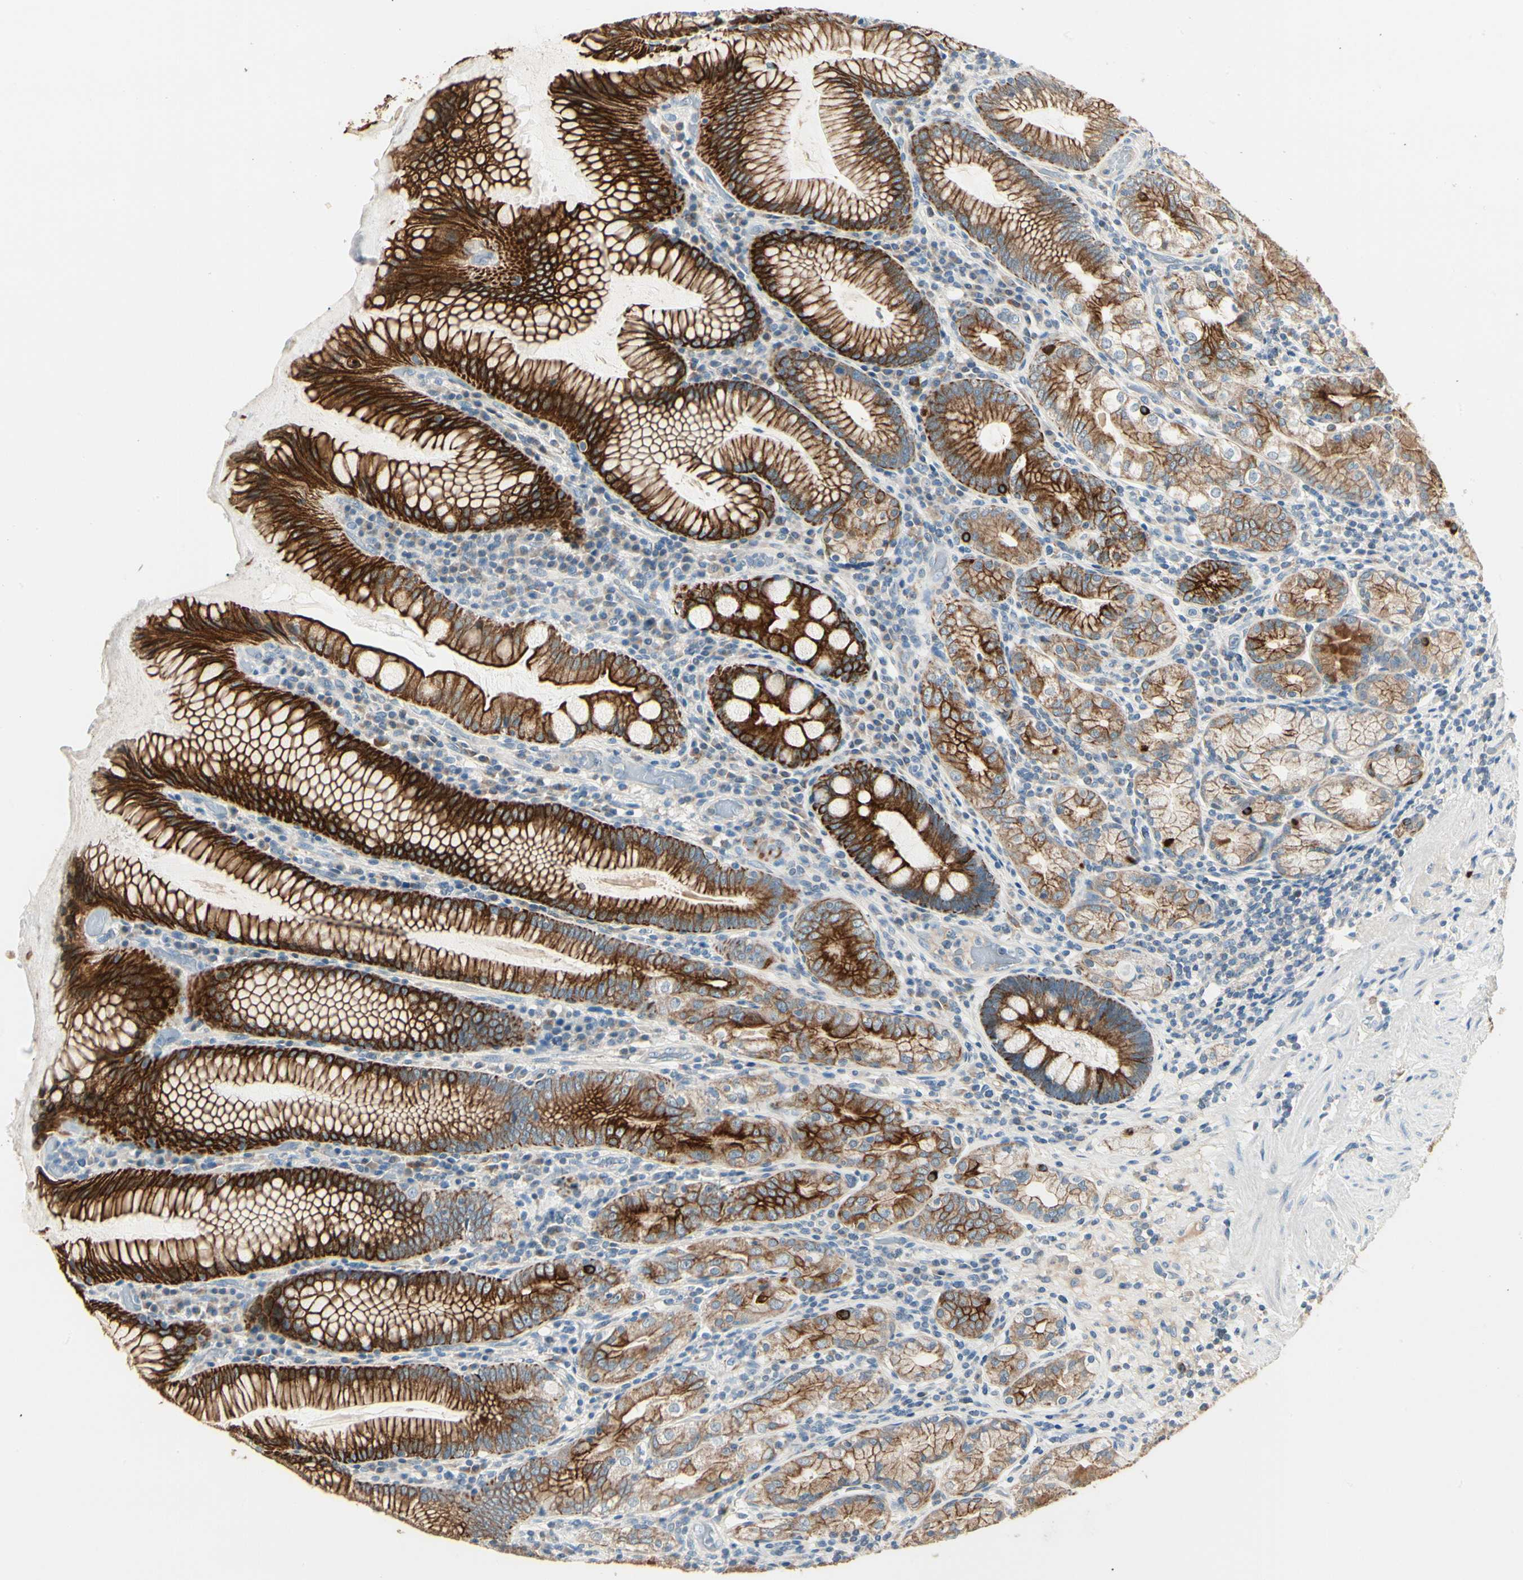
{"staining": {"intensity": "strong", "quantity": ">75%", "location": "cytoplasmic/membranous"}, "tissue": "stomach", "cell_type": "Glandular cells", "image_type": "normal", "snomed": [{"axis": "morphology", "description": "Normal tissue, NOS"}, {"axis": "topography", "description": "Stomach, lower"}], "caption": "This is an image of IHC staining of unremarkable stomach, which shows strong staining in the cytoplasmic/membranous of glandular cells.", "gene": "DUSP12", "patient": {"sex": "female", "age": 76}}